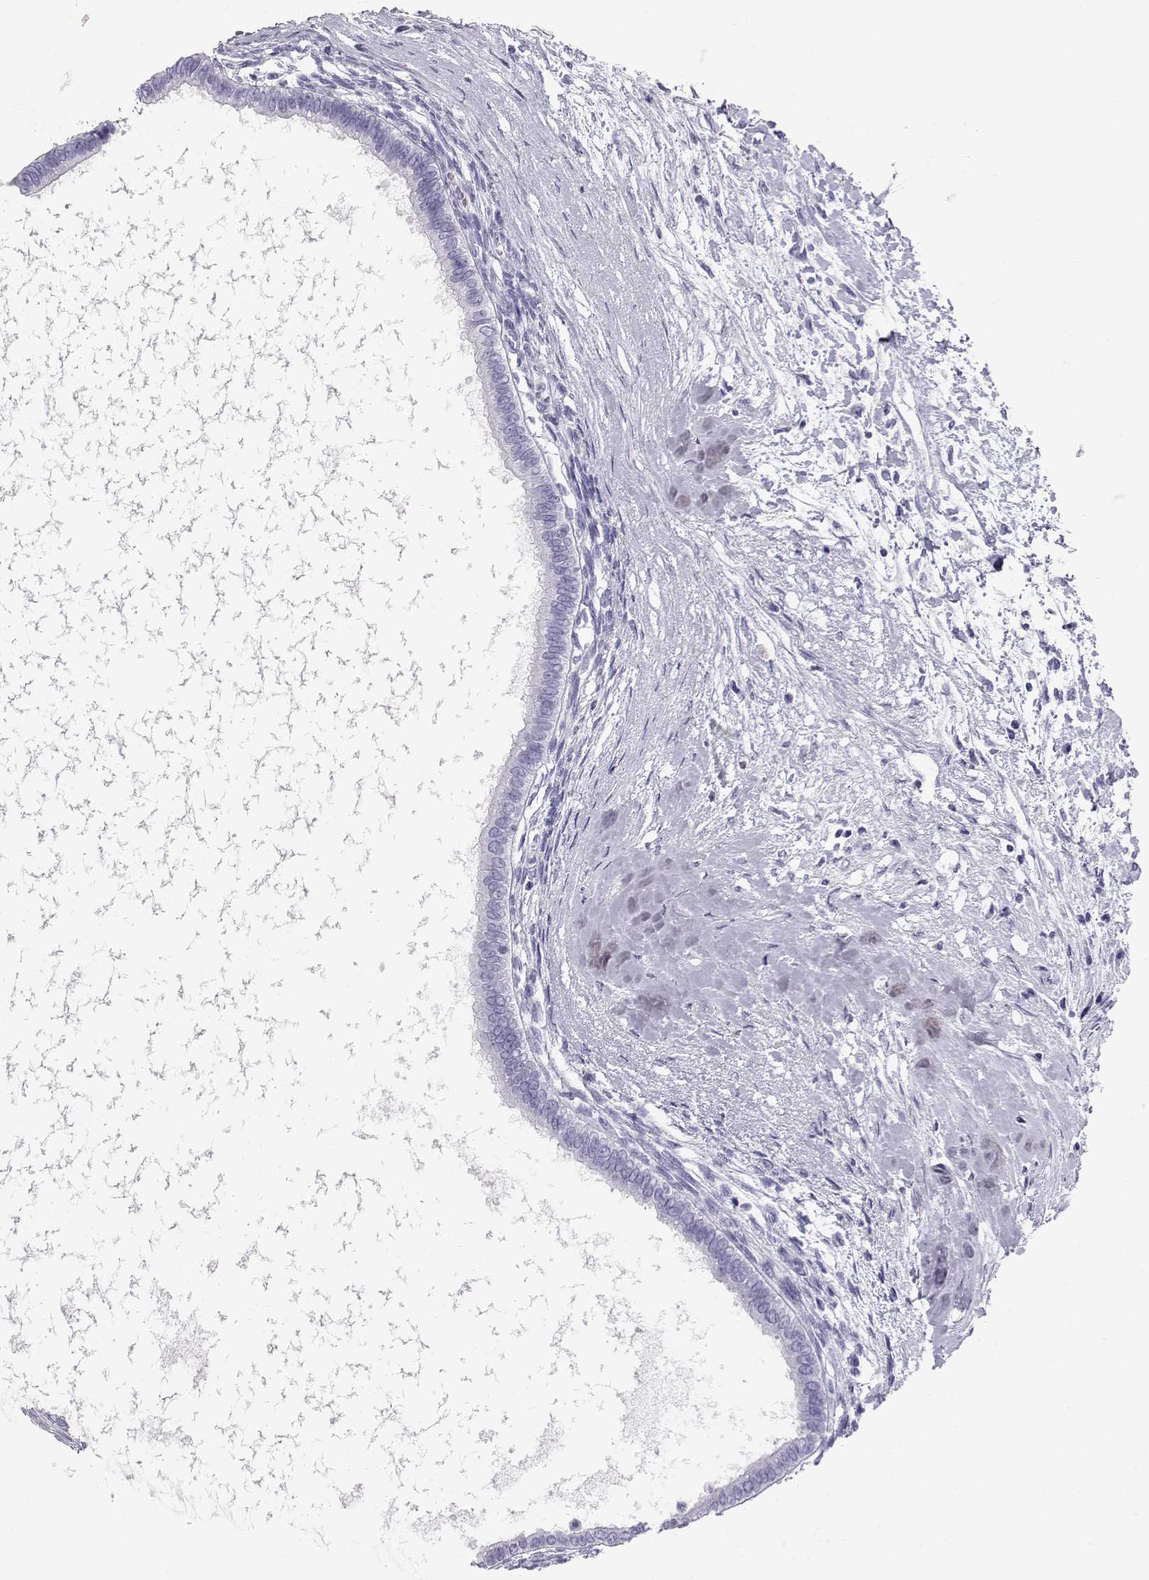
{"staining": {"intensity": "negative", "quantity": "none", "location": "none"}, "tissue": "testis cancer", "cell_type": "Tumor cells", "image_type": "cancer", "snomed": [{"axis": "morphology", "description": "Carcinoma, Embryonal, NOS"}, {"axis": "topography", "description": "Testis"}], "caption": "This photomicrograph is of testis embryonal carcinoma stained with immunohistochemistry (IHC) to label a protein in brown with the nuclei are counter-stained blue. There is no expression in tumor cells. (Stains: DAB immunohistochemistry (IHC) with hematoxylin counter stain, Microscopy: brightfield microscopy at high magnification).", "gene": "RD3", "patient": {"sex": "male", "age": 37}}